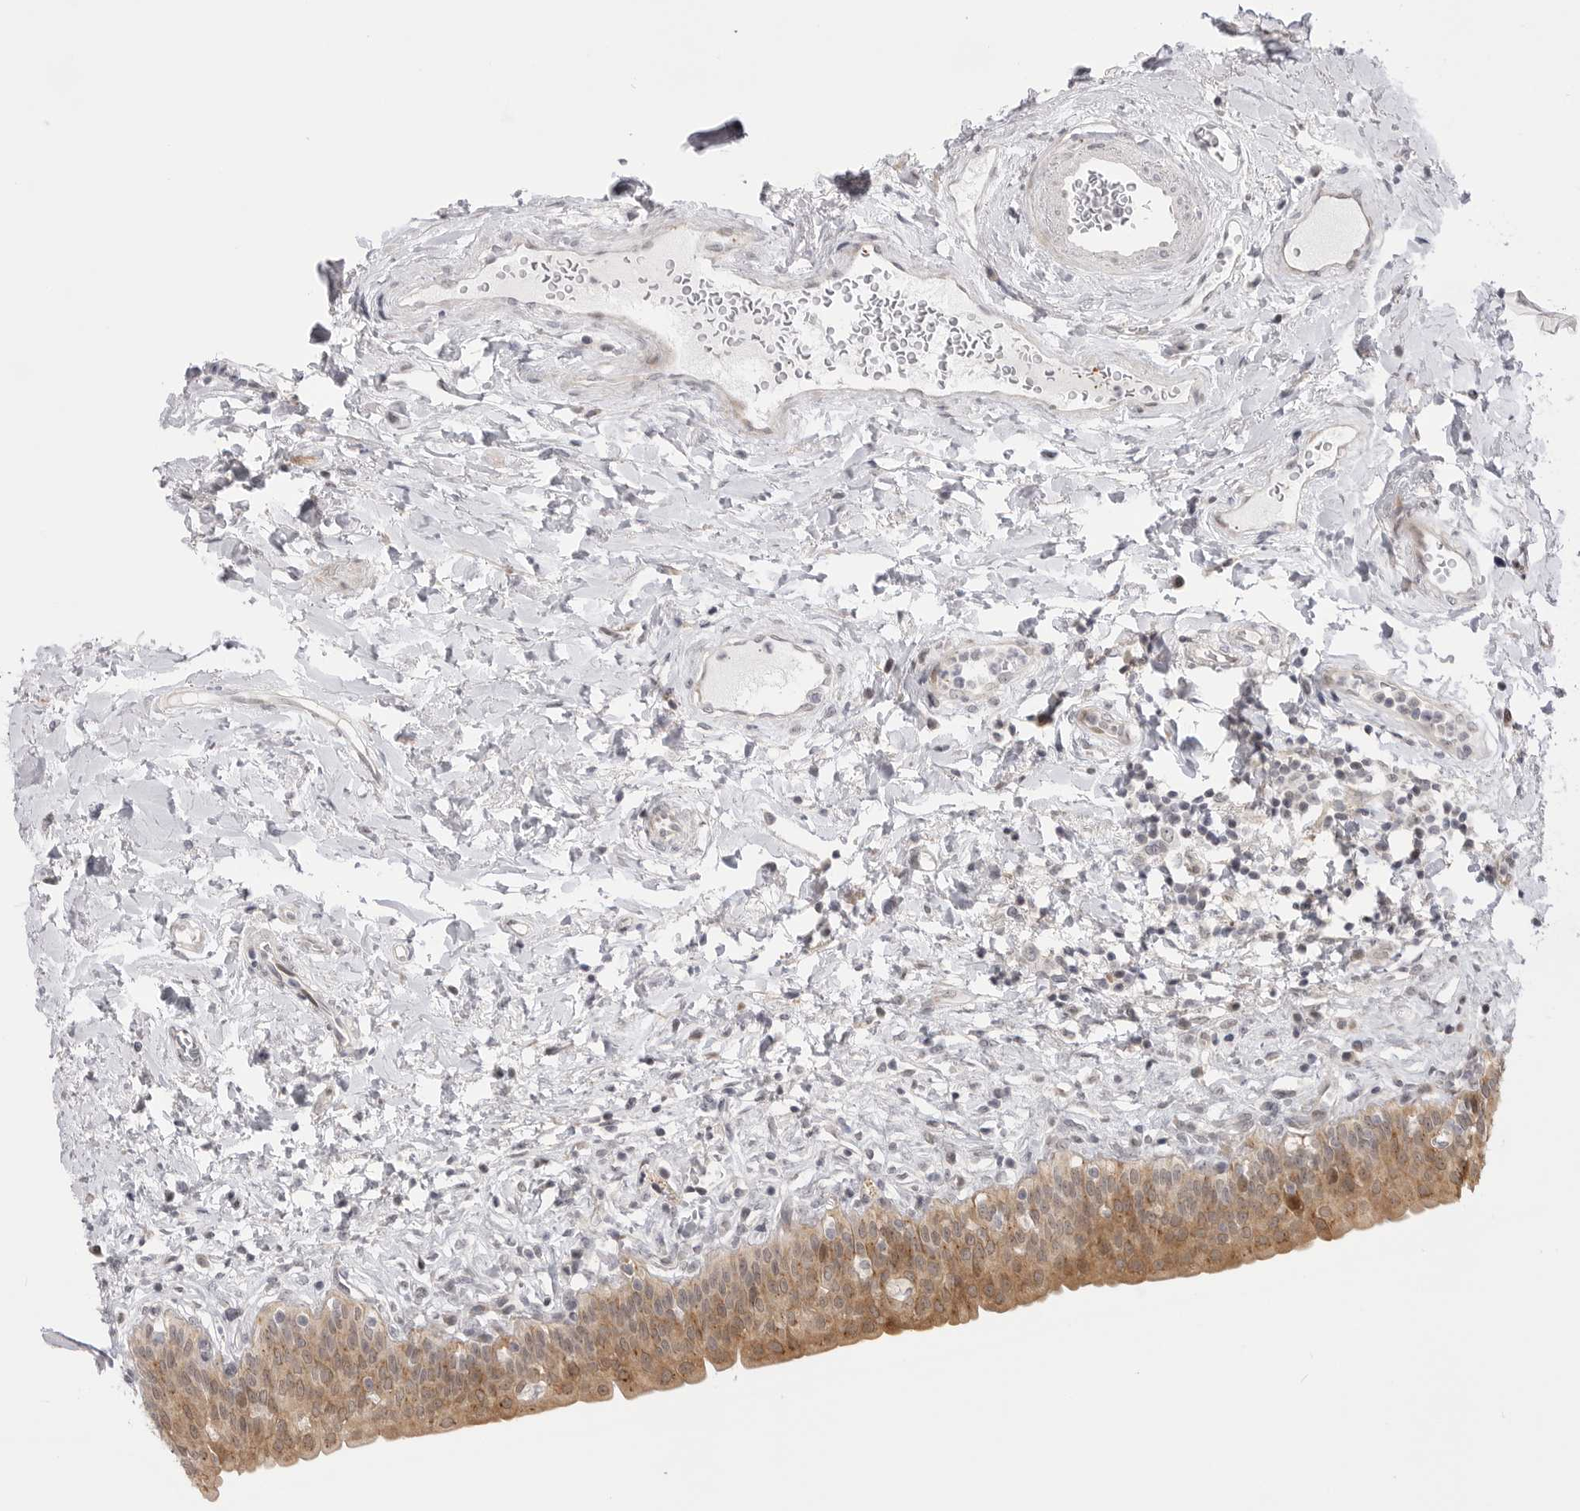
{"staining": {"intensity": "moderate", "quantity": ">75%", "location": "cytoplasmic/membranous"}, "tissue": "urinary bladder", "cell_type": "Urothelial cells", "image_type": "normal", "snomed": [{"axis": "morphology", "description": "Normal tissue, NOS"}, {"axis": "topography", "description": "Urinary bladder"}], "caption": "High-power microscopy captured an immunohistochemistry (IHC) photomicrograph of benign urinary bladder, revealing moderate cytoplasmic/membranous staining in about >75% of urothelial cells. Nuclei are stained in blue.", "gene": "GGT6", "patient": {"sex": "male", "age": 83}}